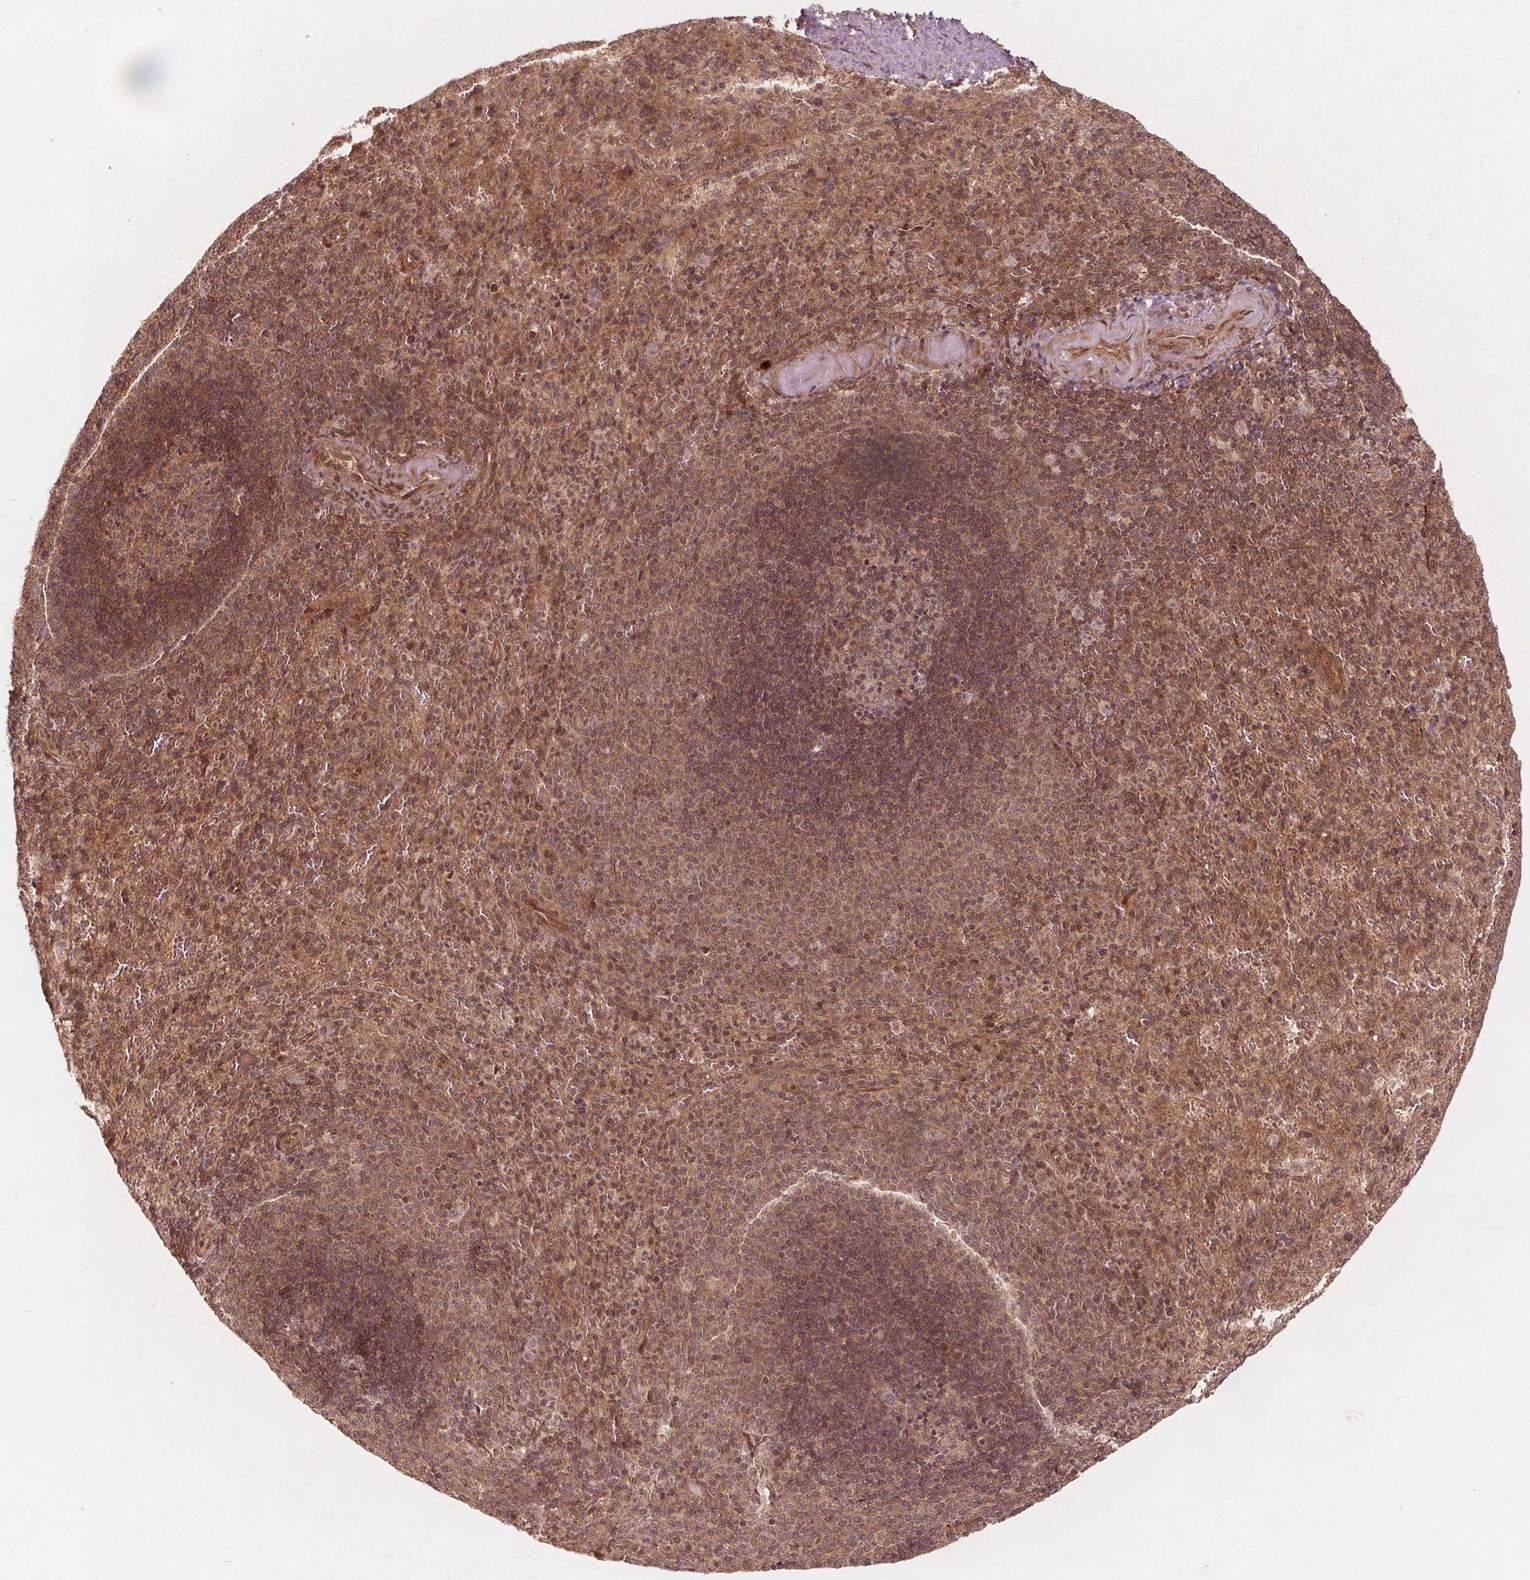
{"staining": {"intensity": "moderate", "quantity": "25%-75%", "location": "cytoplasmic/membranous"}, "tissue": "spleen", "cell_type": "Cells in red pulp", "image_type": "normal", "snomed": [{"axis": "morphology", "description": "Normal tissue, NOS"}, {"axis": "topography", "description": "Spleen"}], "caption": "Immunohistochemical staining of unremarkable human spleen exhibits medium levels of moderate cytoplasmic/membranous staining in about 25%-75% of cells in red pulp. Ihc stains the protein of interest in brown and the nuclei are stained blue.", "gene": "PPP1CB", "patient": {"sex": "male", "age": 57}}